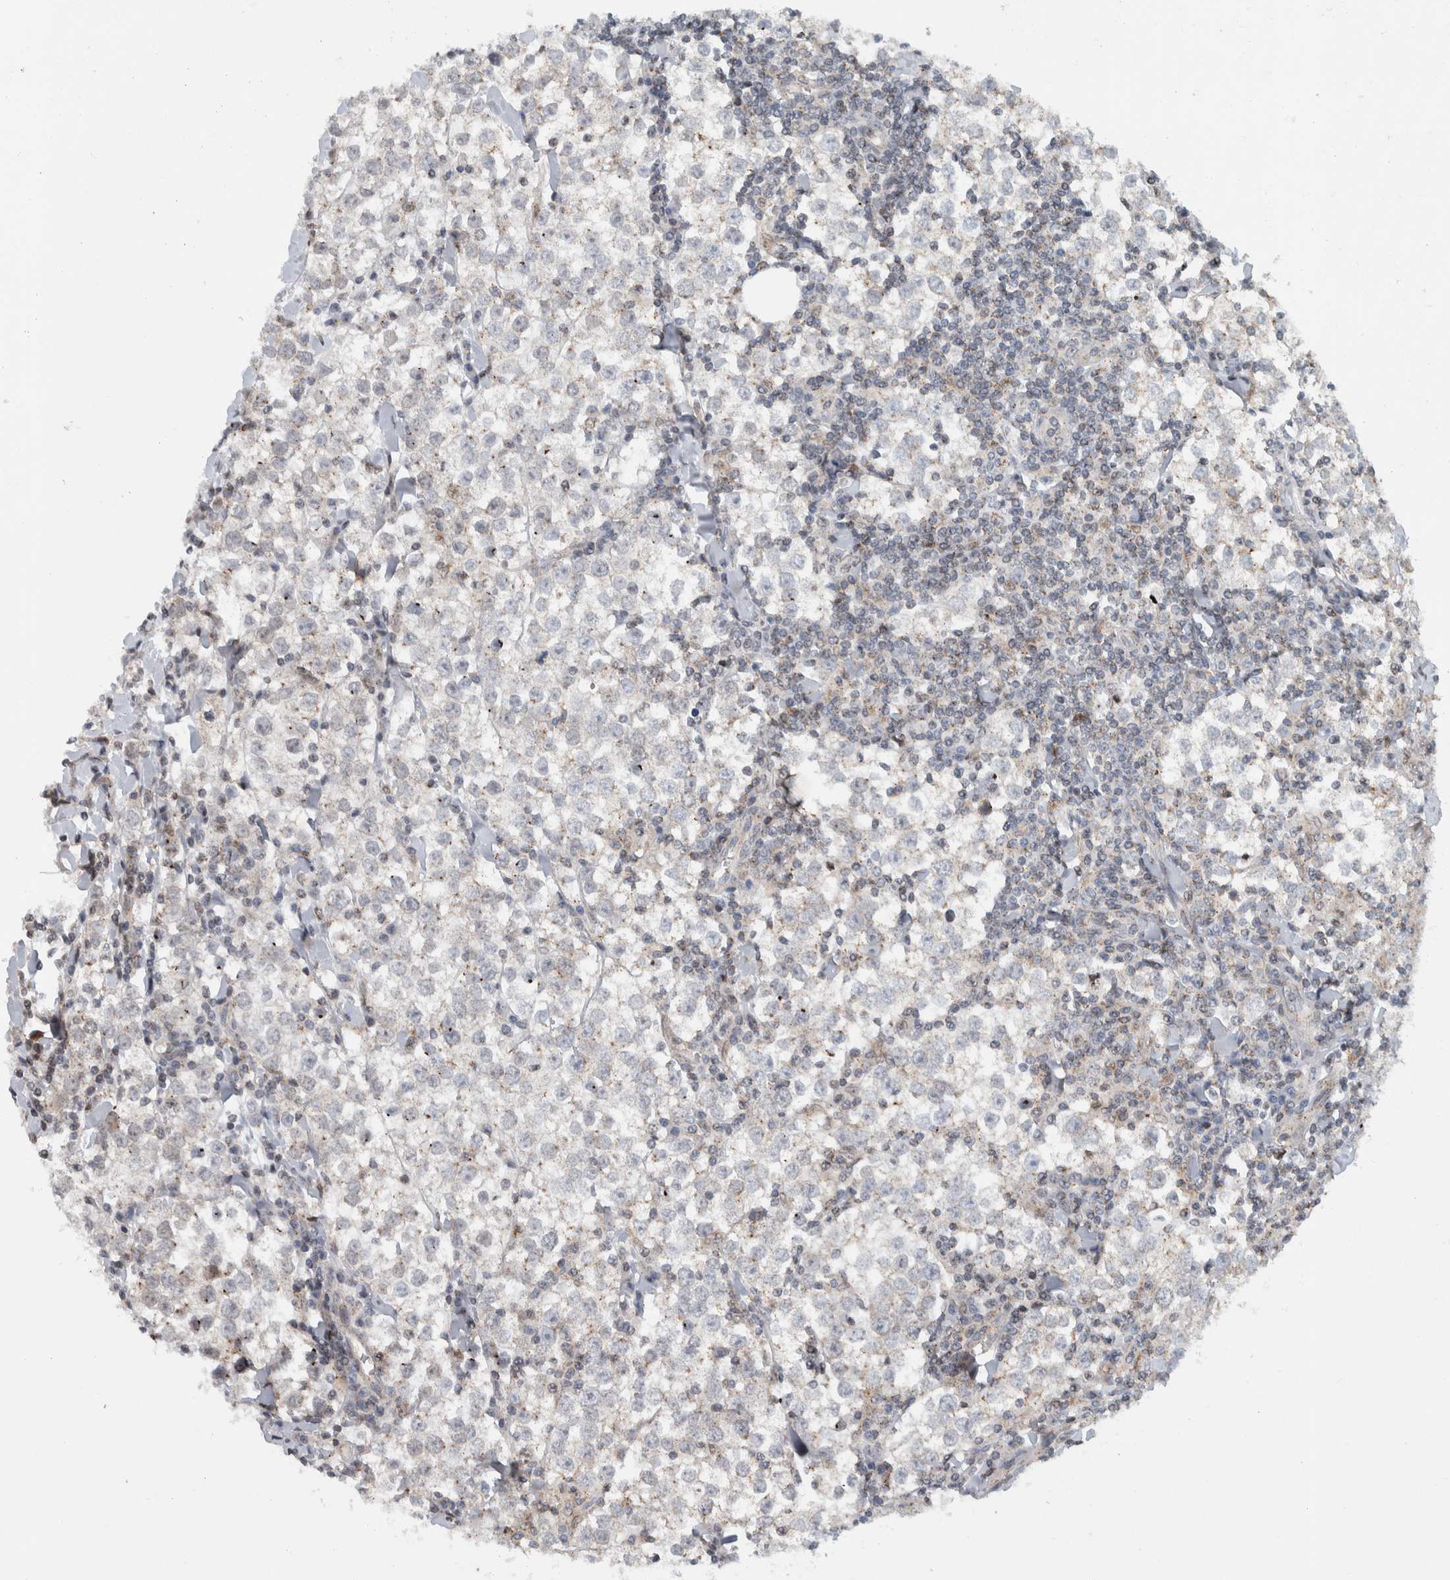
{"staining": {"intensity": "negative", "quantity": "none", "location": "none"}, "tissue": "testis cancer", "cell_type": "Tumor cells", "image_type": "cancer", "snomed": [{"axis": "morphology", "description": "Seminoma, NOS"}, {"axis": "morphology", "description": "Carcinoma, Embryonal, NOS"}, {"axis": "topography", "description": "Testis"}], "caption": "IHC of seminoma (testis) reveals no staining in tumor cells.", "gene": "MSL1", "patient": {"sex": "male", "age": 36}}